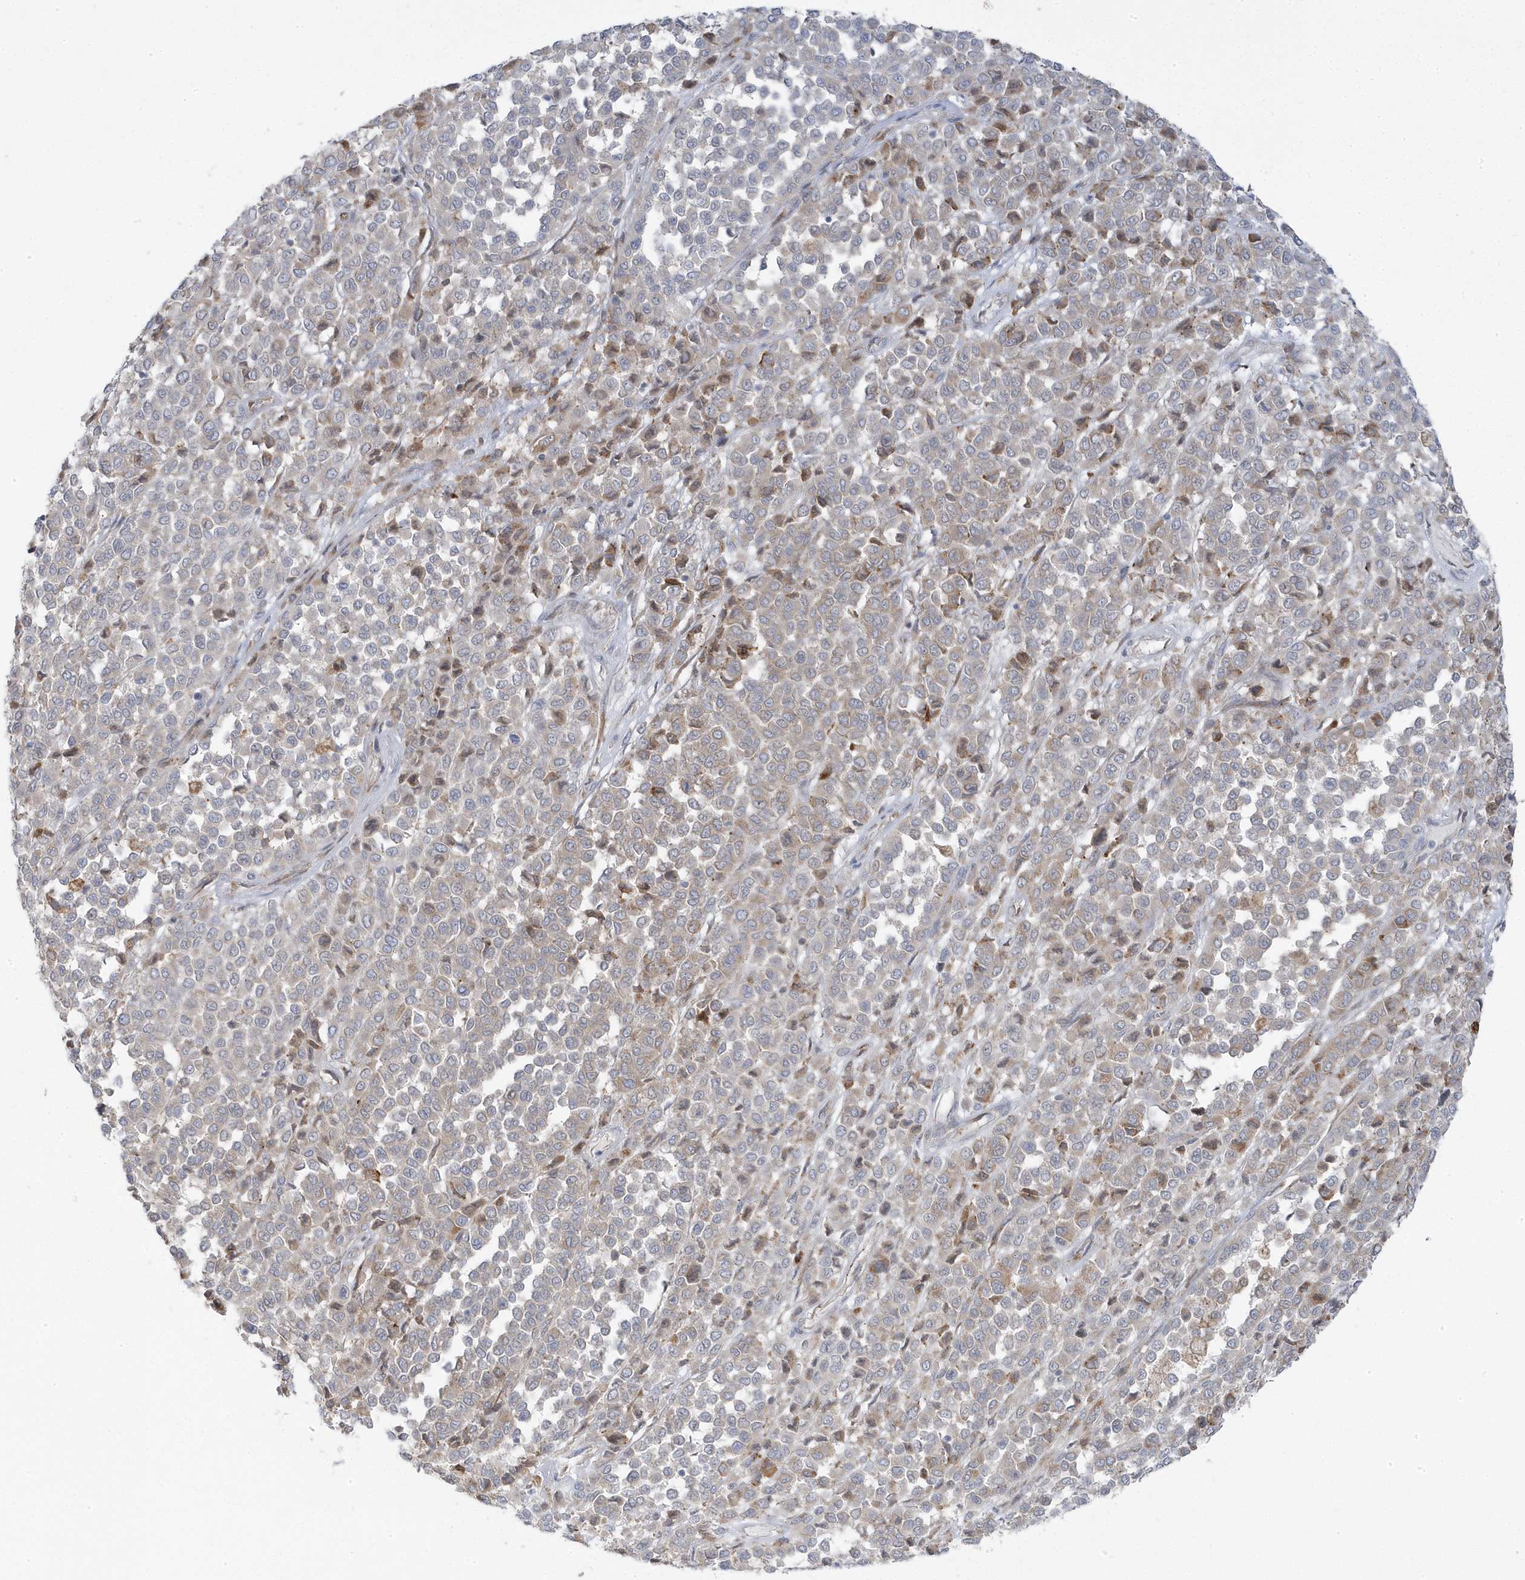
{"staining": {"intensity": "negative", "quantity": "none", "location": "none"}, "tissue": "melanoma", "cell_type": "Tumor cells", "image_type": "cancer", "snomed": [{"axis": "morphology", "description": "Malignant melanoma, Metastatic site"}, {"axis": "topography", "description": "Pancreas"}], "caption": "This photomicrograph is of melanoma stained with IHC to label a protein in brown with the nuclei are counter-stained blue. There is no staining in tumor cells. (Immunohistochemistry (ihc), brightfield microscopy, high magnification).", "gene": "ZNF654", "patient": {"sex": "female", "age": 30}}